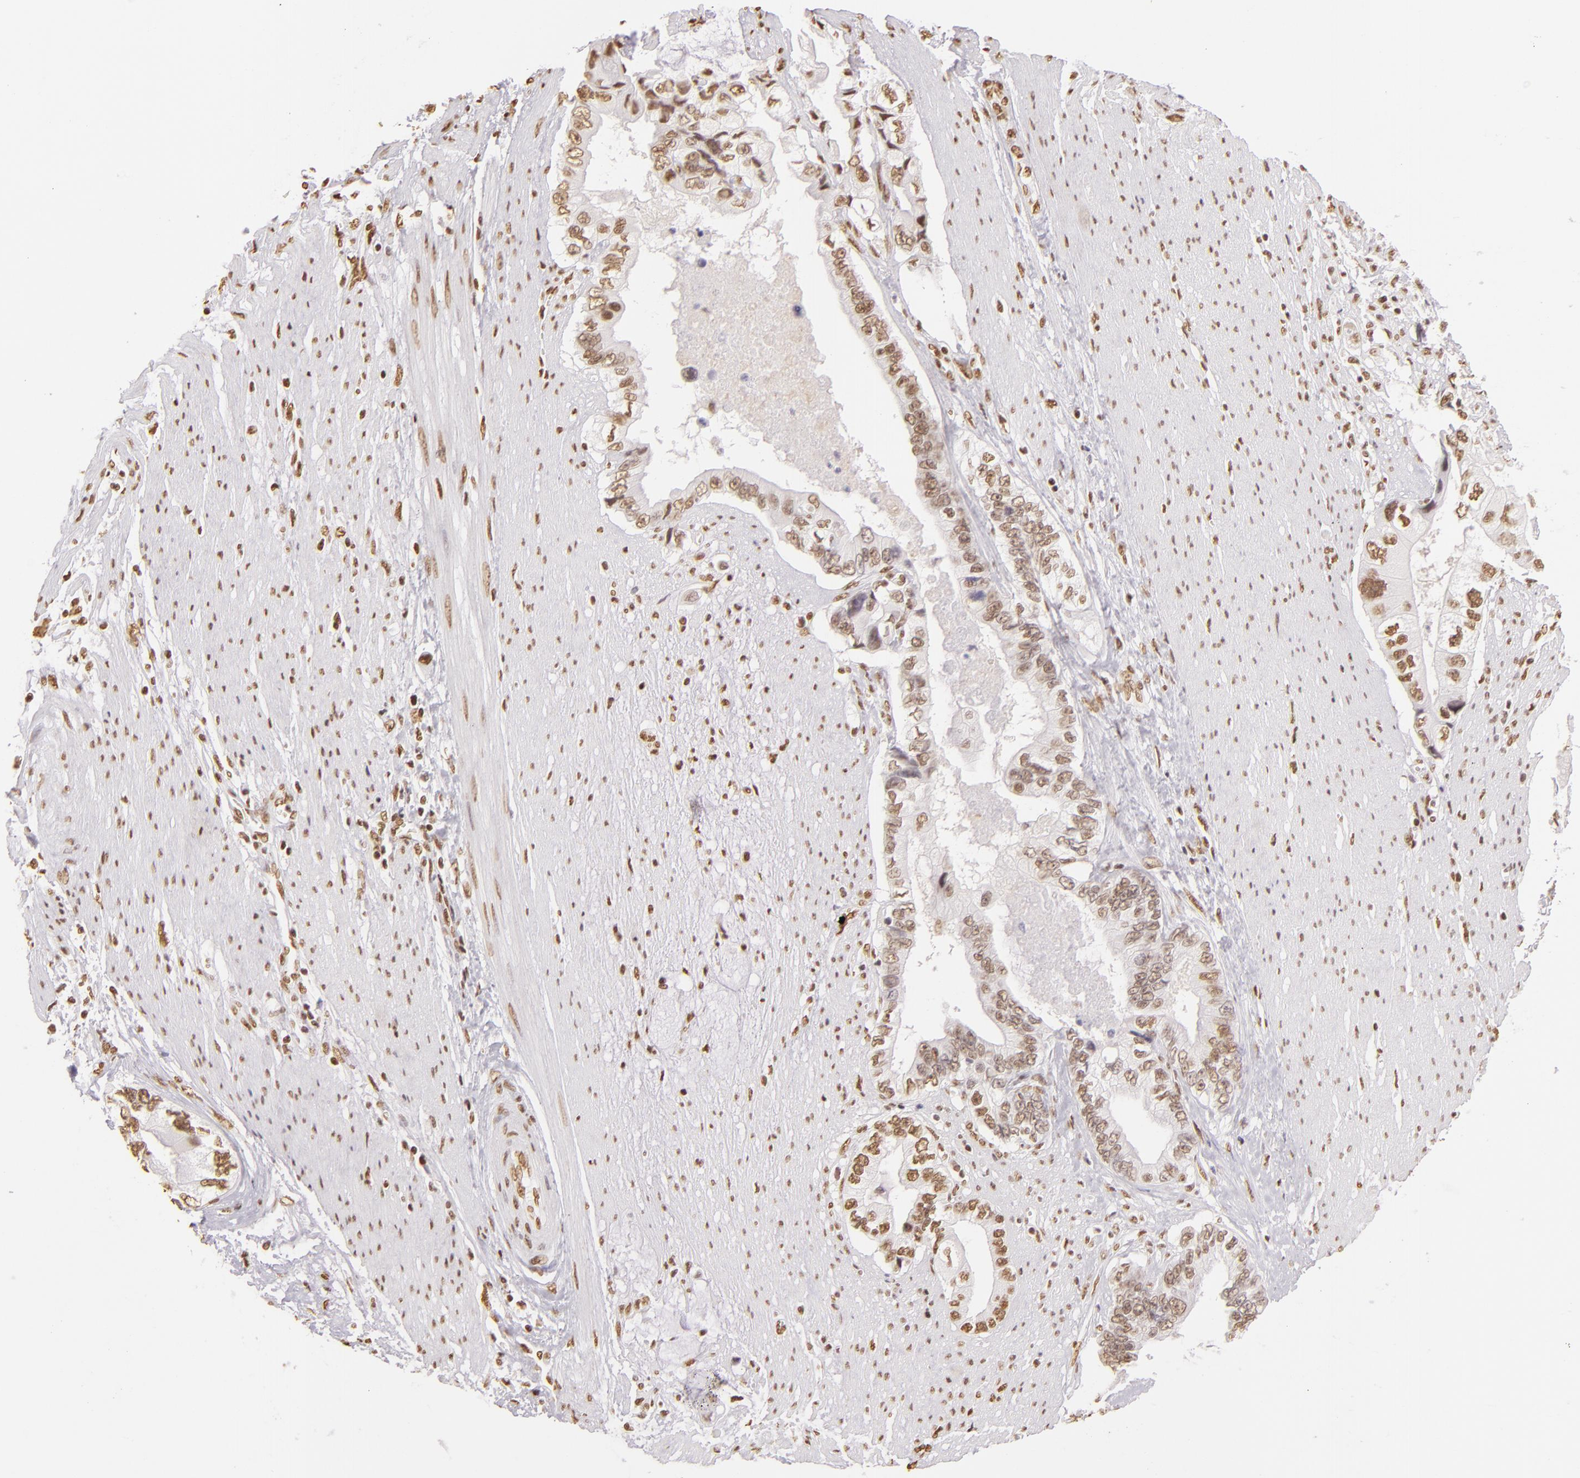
{"staining": {"intensity": "moderate", "quantity": ">75%", "location": "nuclear"}, "tissue": "pancreatic cancer", "cell_type": "Tumor cells", "image_type": "cancer", "snomed": [{"axis": "morphology", "description": "Adenocarcinoma, NOS"}, {"axis": "topography", "description": "Pancreas"}, {"axis": "topography", "description": "Stomach, upper"}], "caption": "Protein expression analysis of human adenocarcinoma (pancreatic) reveals moderate nuclear expression in approximately >75% of tumor cells.", "gene": "PAPOLA", "patient": {"sex": "male", "age": 77}}